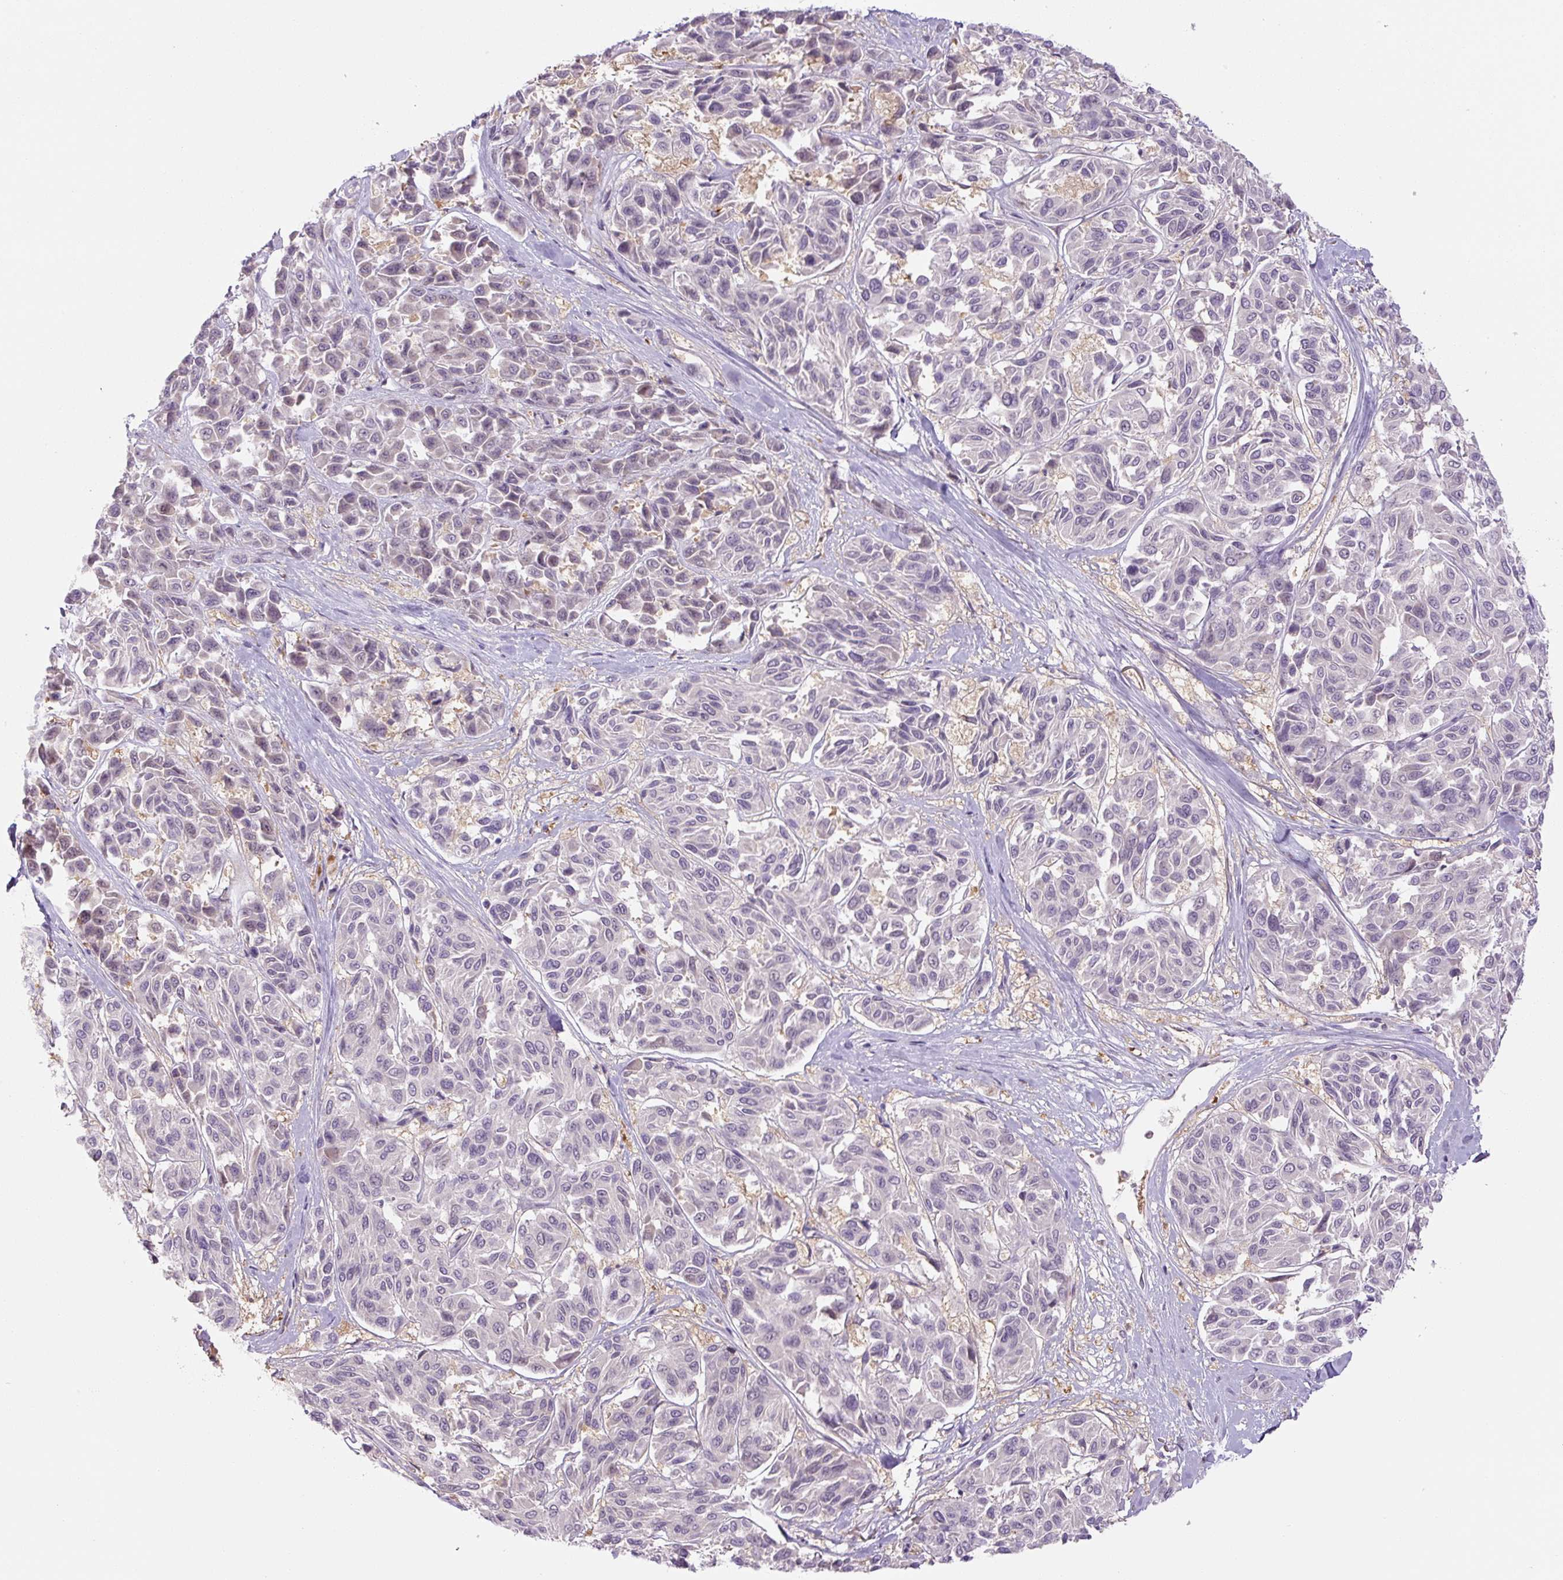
{"staining": {"intensity": "negative", "quantity": "none", "location": "none"}, "tissue": "melanoma", "cell_type": "Tumor cells", "image_type": "cancer", "snomed": [{"axis": "morphology", "description": "Malignant melanoma, NOS"}, {"axis": "topography", "description": "Skin"}], "caption": "A micrograph of melanoma stained for a protein displays no brown staining in tumor cells.", "gene": "SPSB2", "patient": {"sex": "female", "age": 66}}